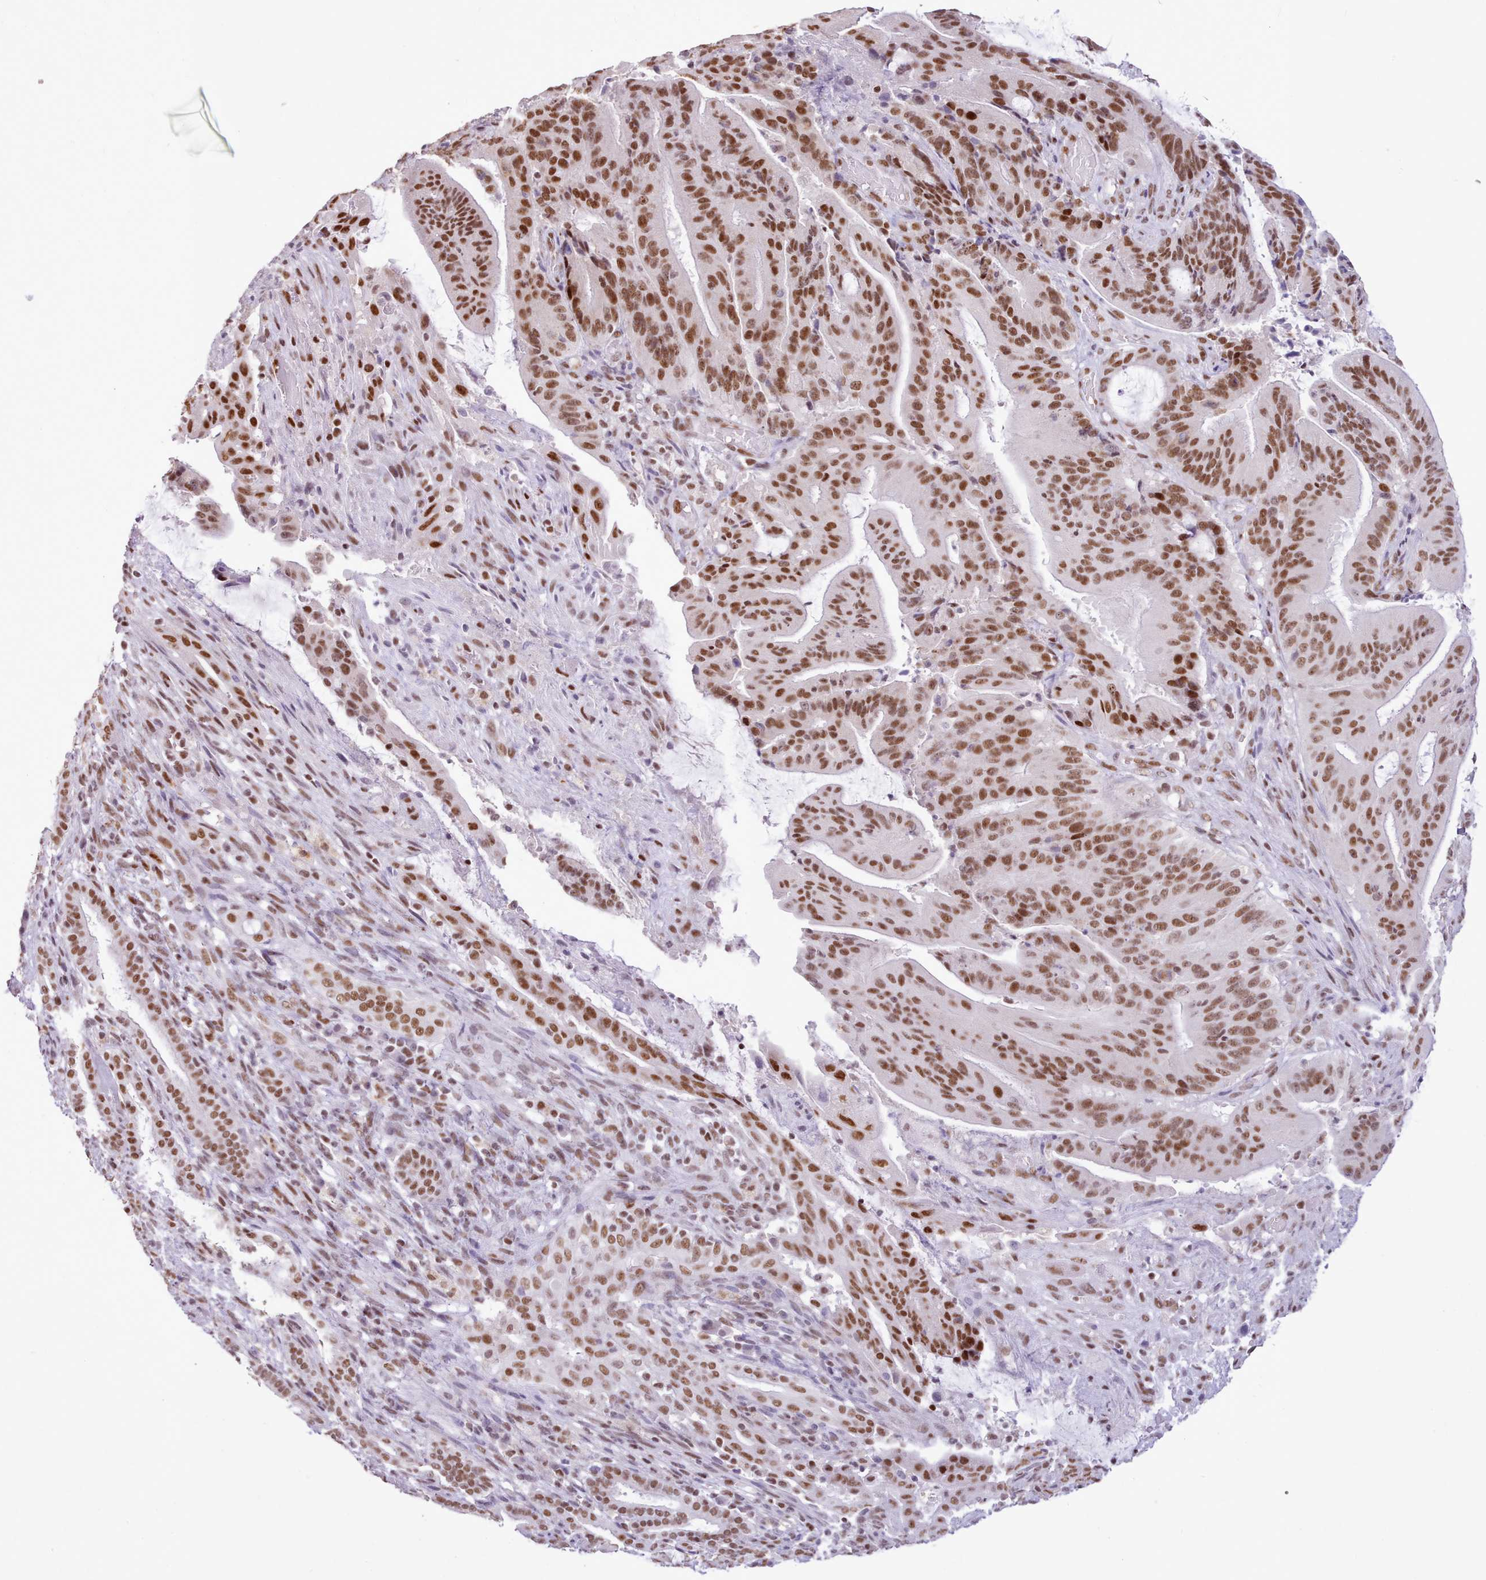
{"staining": {"intensity": "strong", "quantity": ">75%", "location": "nuclear"}, "tissue": "liver cancer", "cell_type": "Tumor cells", "image_type": "cancer", "snomed": [{"axis": "morphology", "description": "Normal tissue, NOS"}, {"axis": "morphology", "description": "Cholangiocarcinoma"}, {"axis": "topography", "description": "Liver"}, {"axis": "topography", "description": "Peripheral nerve tissue"}], "caption": "IHC image of human liver cancer stained for a protein (brown), which displays high levels of strong nuclear positivity in approximately >75% of tumor cells.", "gene": "TAF15", "patient": {"sex": "female", "age": 73}}